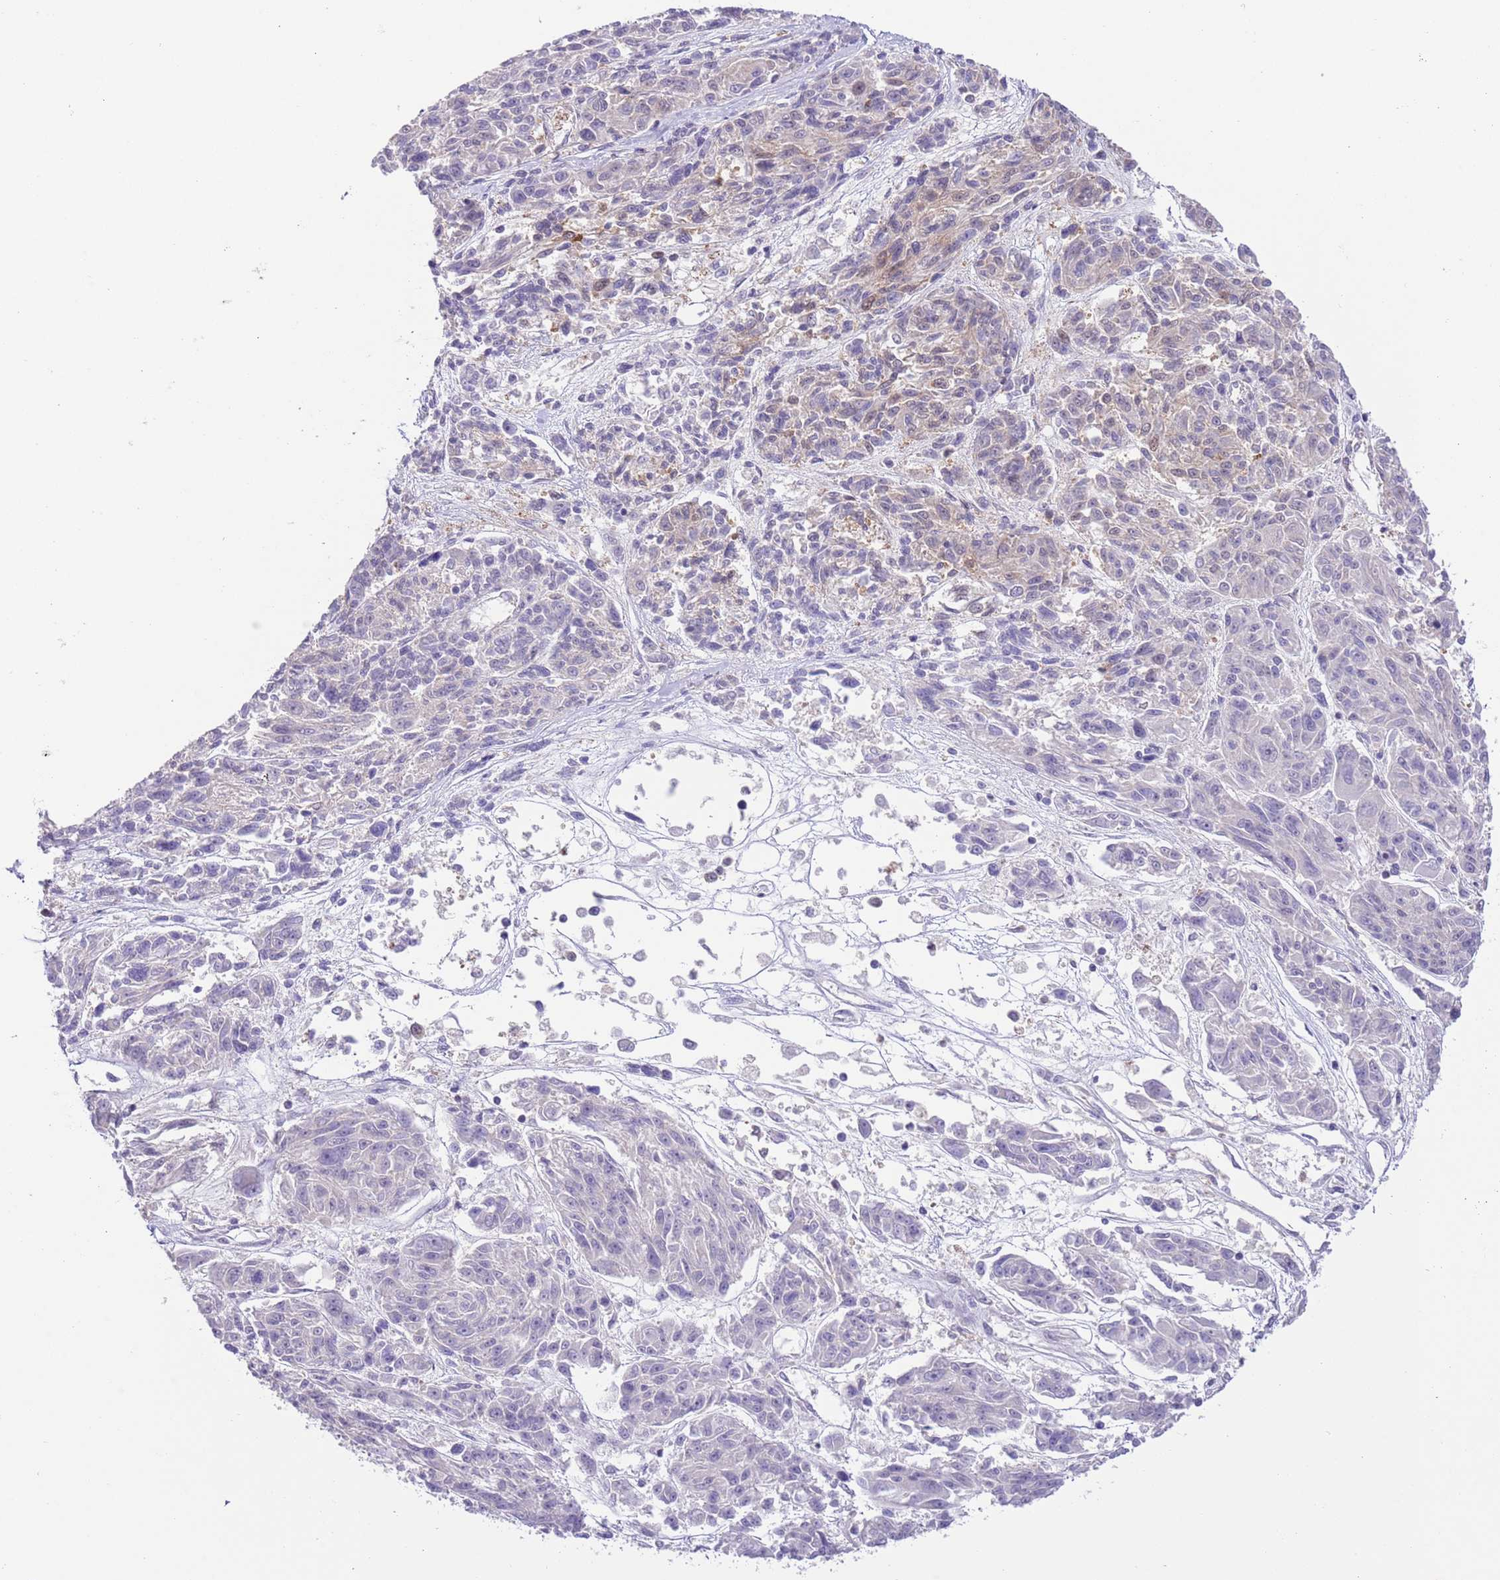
{"staining": {"intensity": "negative", "quantity": "none", "location": "none"}, "tissue": "melanoma", "cell_type": "Tumor cells", "image_type": "cancer", "snomed": [{"axis": "morphology", "description": "Malignant melanoma, NOS"}, {"axis": "topography", "description": "Skin"}], "caption": "Immunohistochemistry photomicrograph of melanoma stained for a protein (brown), which demonstrates no expression in tumor cells.", "gene": "HDHD2", "patient": {"sex": "male", "age": 53}}